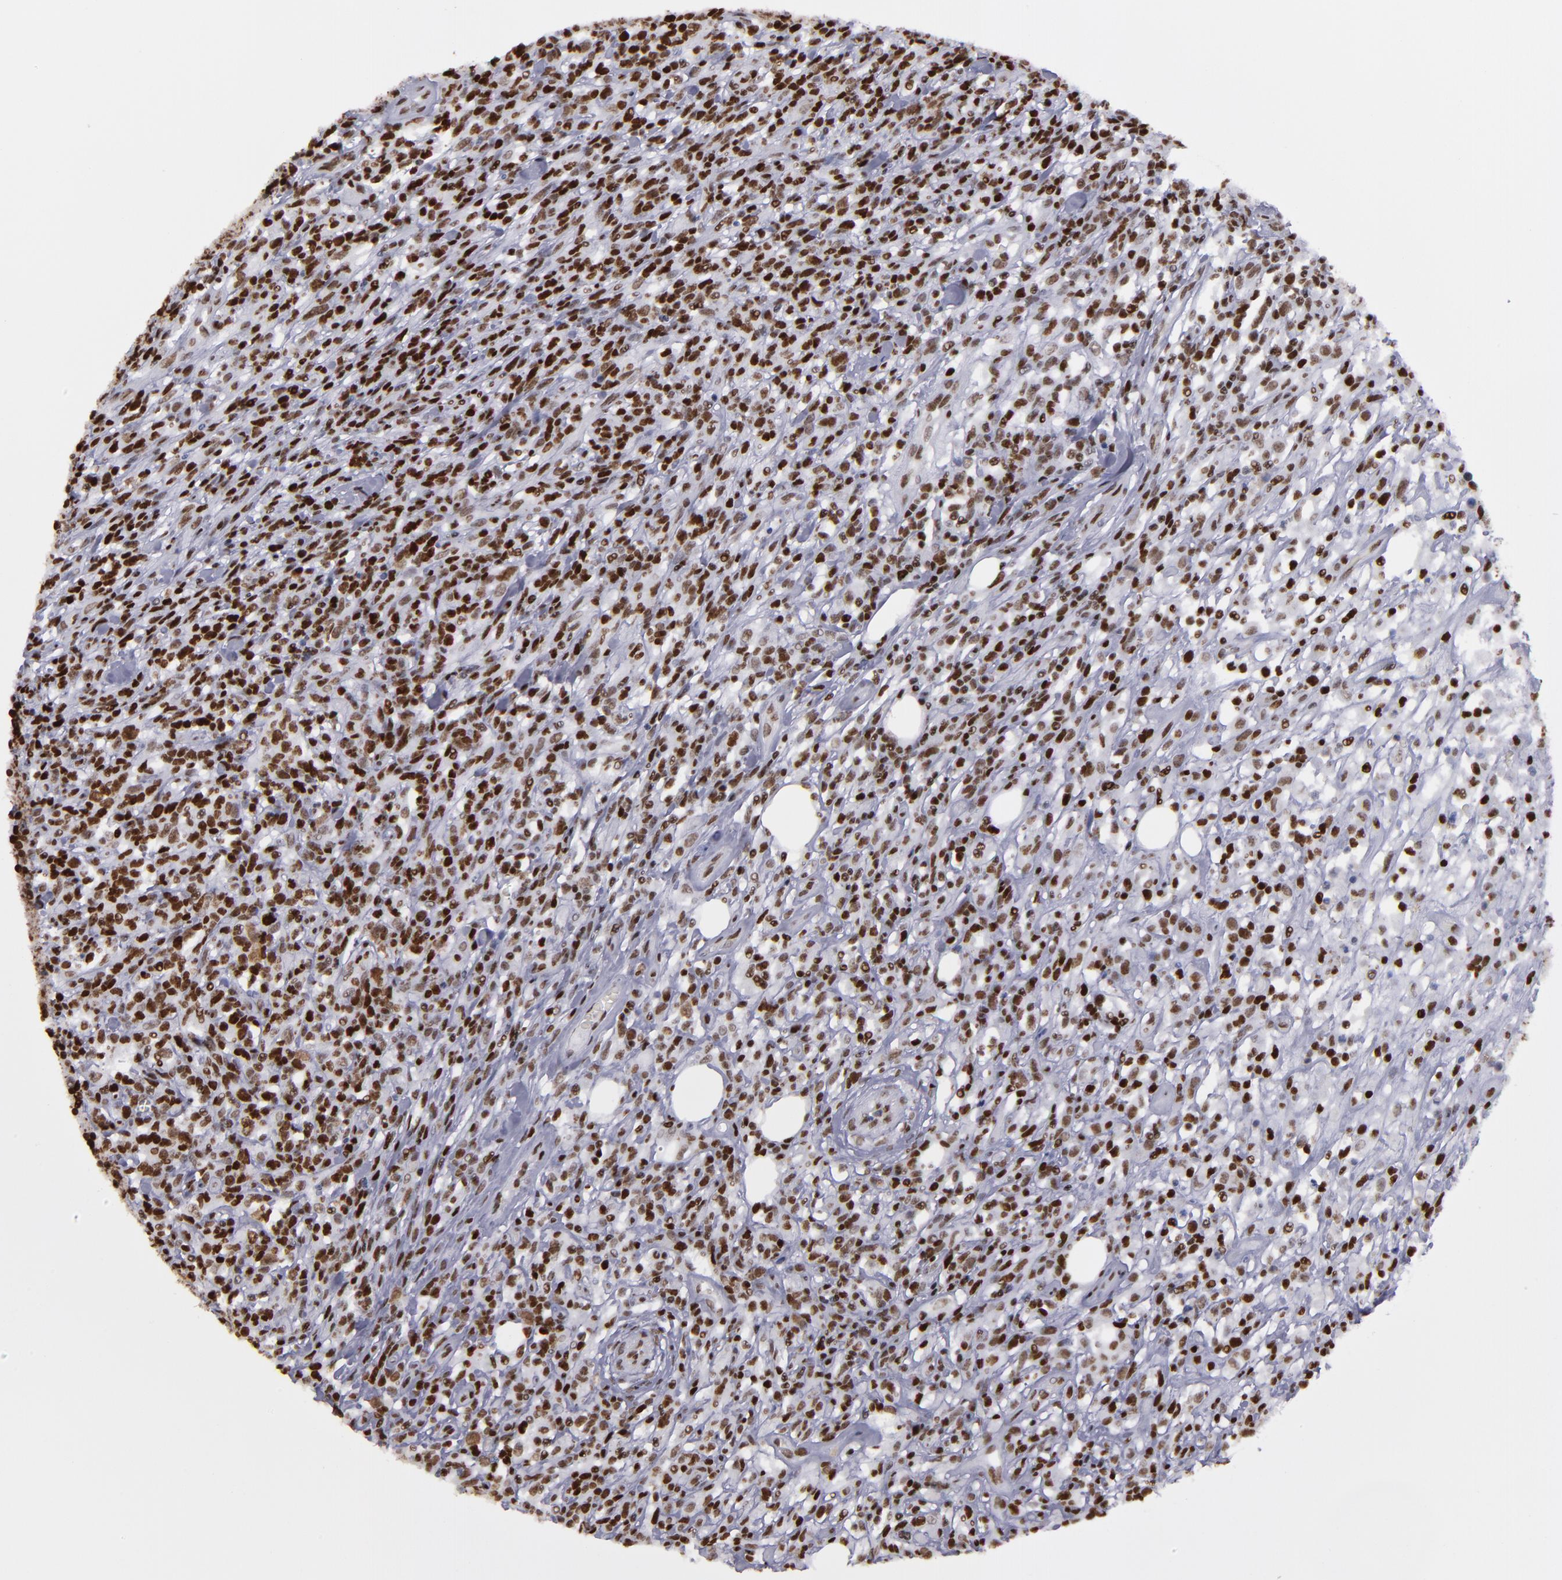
{"staining": {"intensity": "strong", "quantity": ">75%", "location": "nuclear"}, "tissue": "lymphoma", "cell_type": "Tumor cells", "image_type": "cancer", "snomed": [{"axis": "morphology", "description": "Malignant lymphoma, non-Hodgkin's type, High grade"}, {"axis": "topography", "description": "Lymph node"}], "caption": "DAB (3,3'-diaminobenzidine) immunohistochemical staining of human lymphoma displays strong nuclear protein staining in approximately >75% of tumor cells. (Brightfield microscopy of DAB IHC at high magnification).", "gene": "TERF2", "patient": {"sex": "female", "age": 73}}